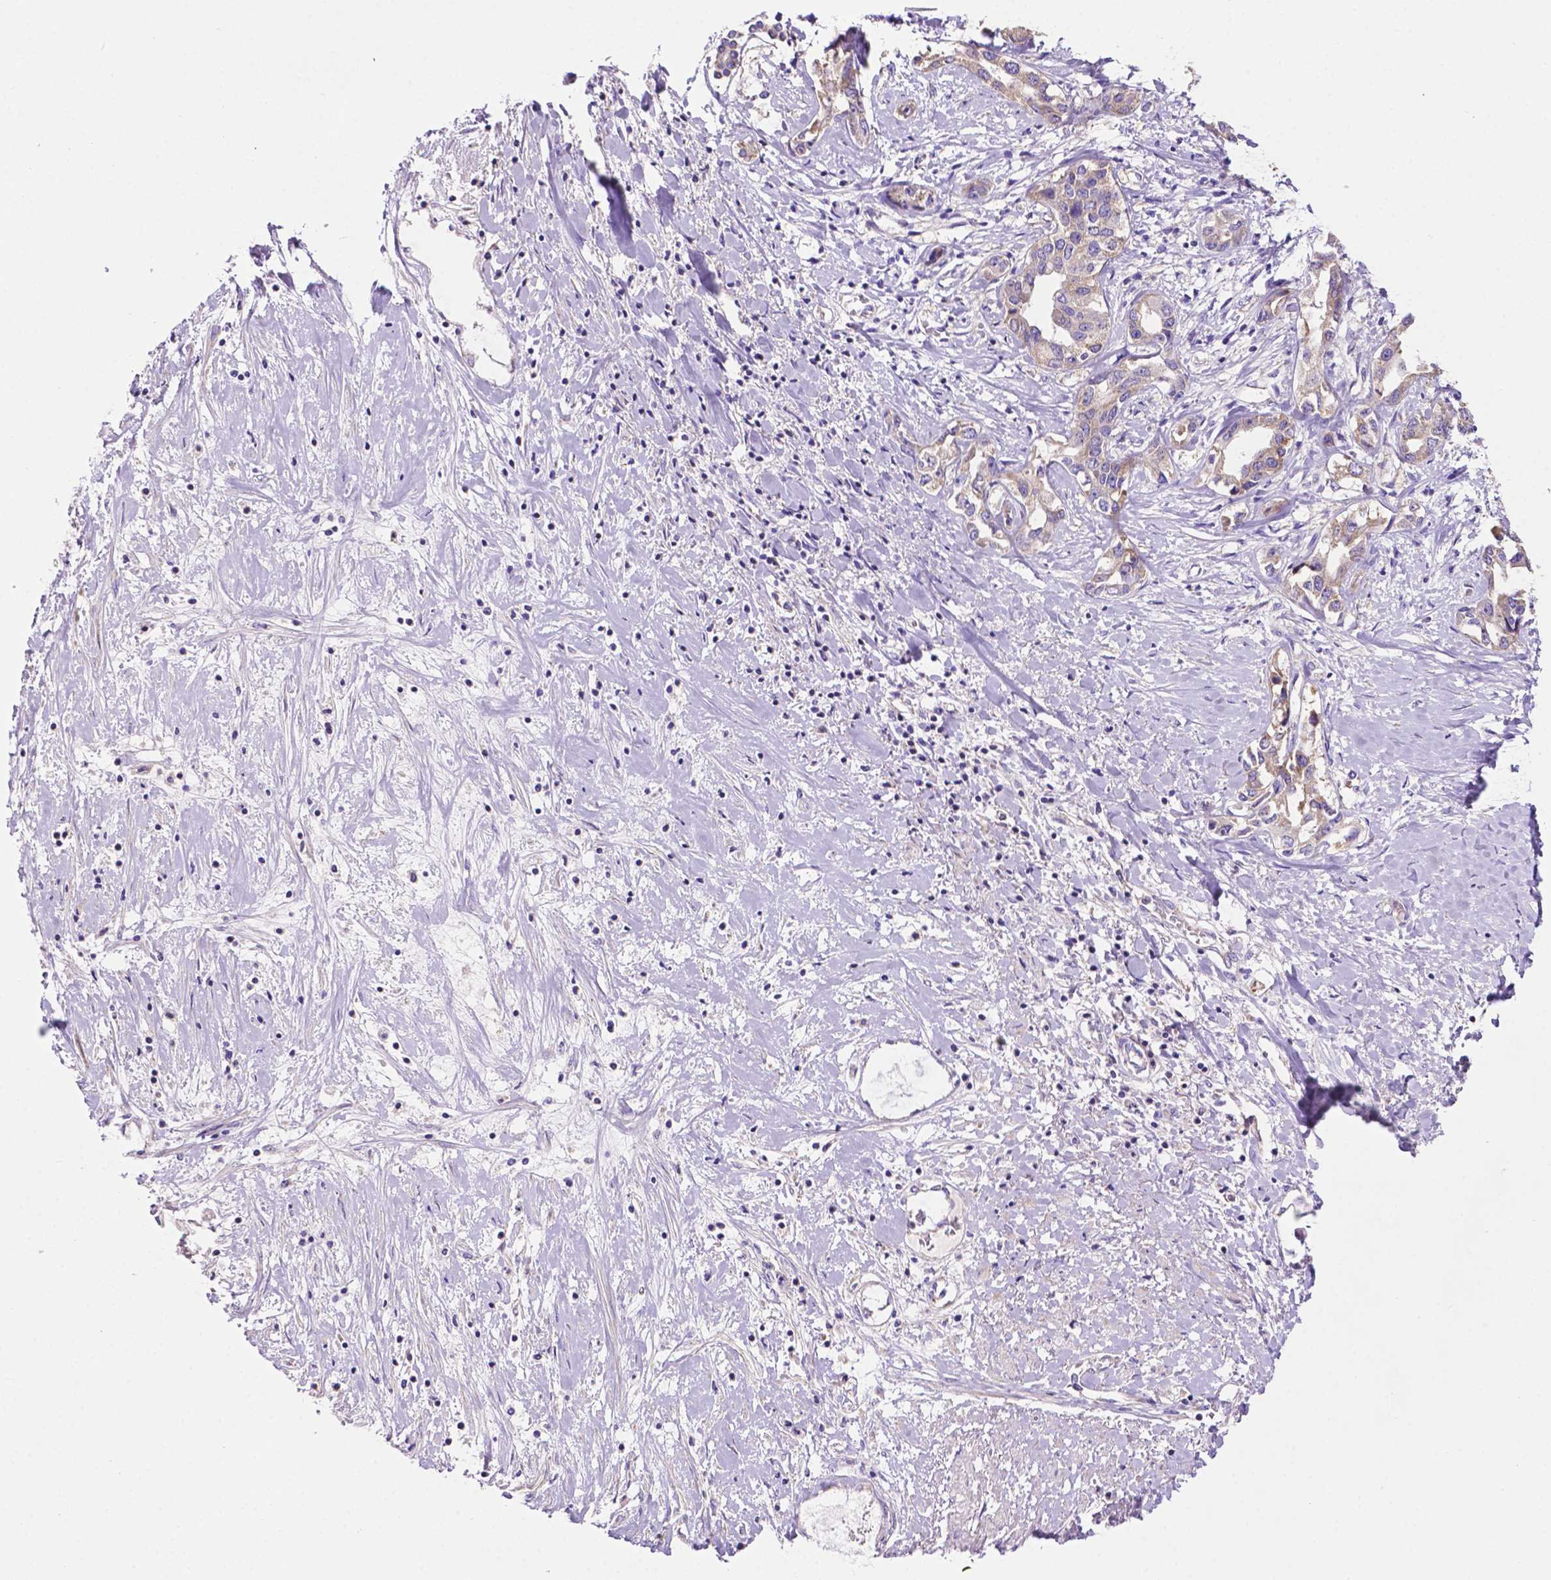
{"staining": {"intensity": "weak", "quantity": ">75%", "location": "cytoplasmic/membranous"}, "tissue": "liver cancer", "cell_type": "Tumor cells", "image_type": "cancer", "snomed": [{"axis": "morphology", "description": "Cholangiocarcinoma"}, {"axis": "topography", "description": "Liver"}], "caption": "The immunohistochemical stain highlights weak cytoplasmic/membranous expression in tumor cells of liver cancer (cholangiocarcinoma) tissue.", "gene": "PHYHIP", "patient": {"sex": "male", "age": 59}}